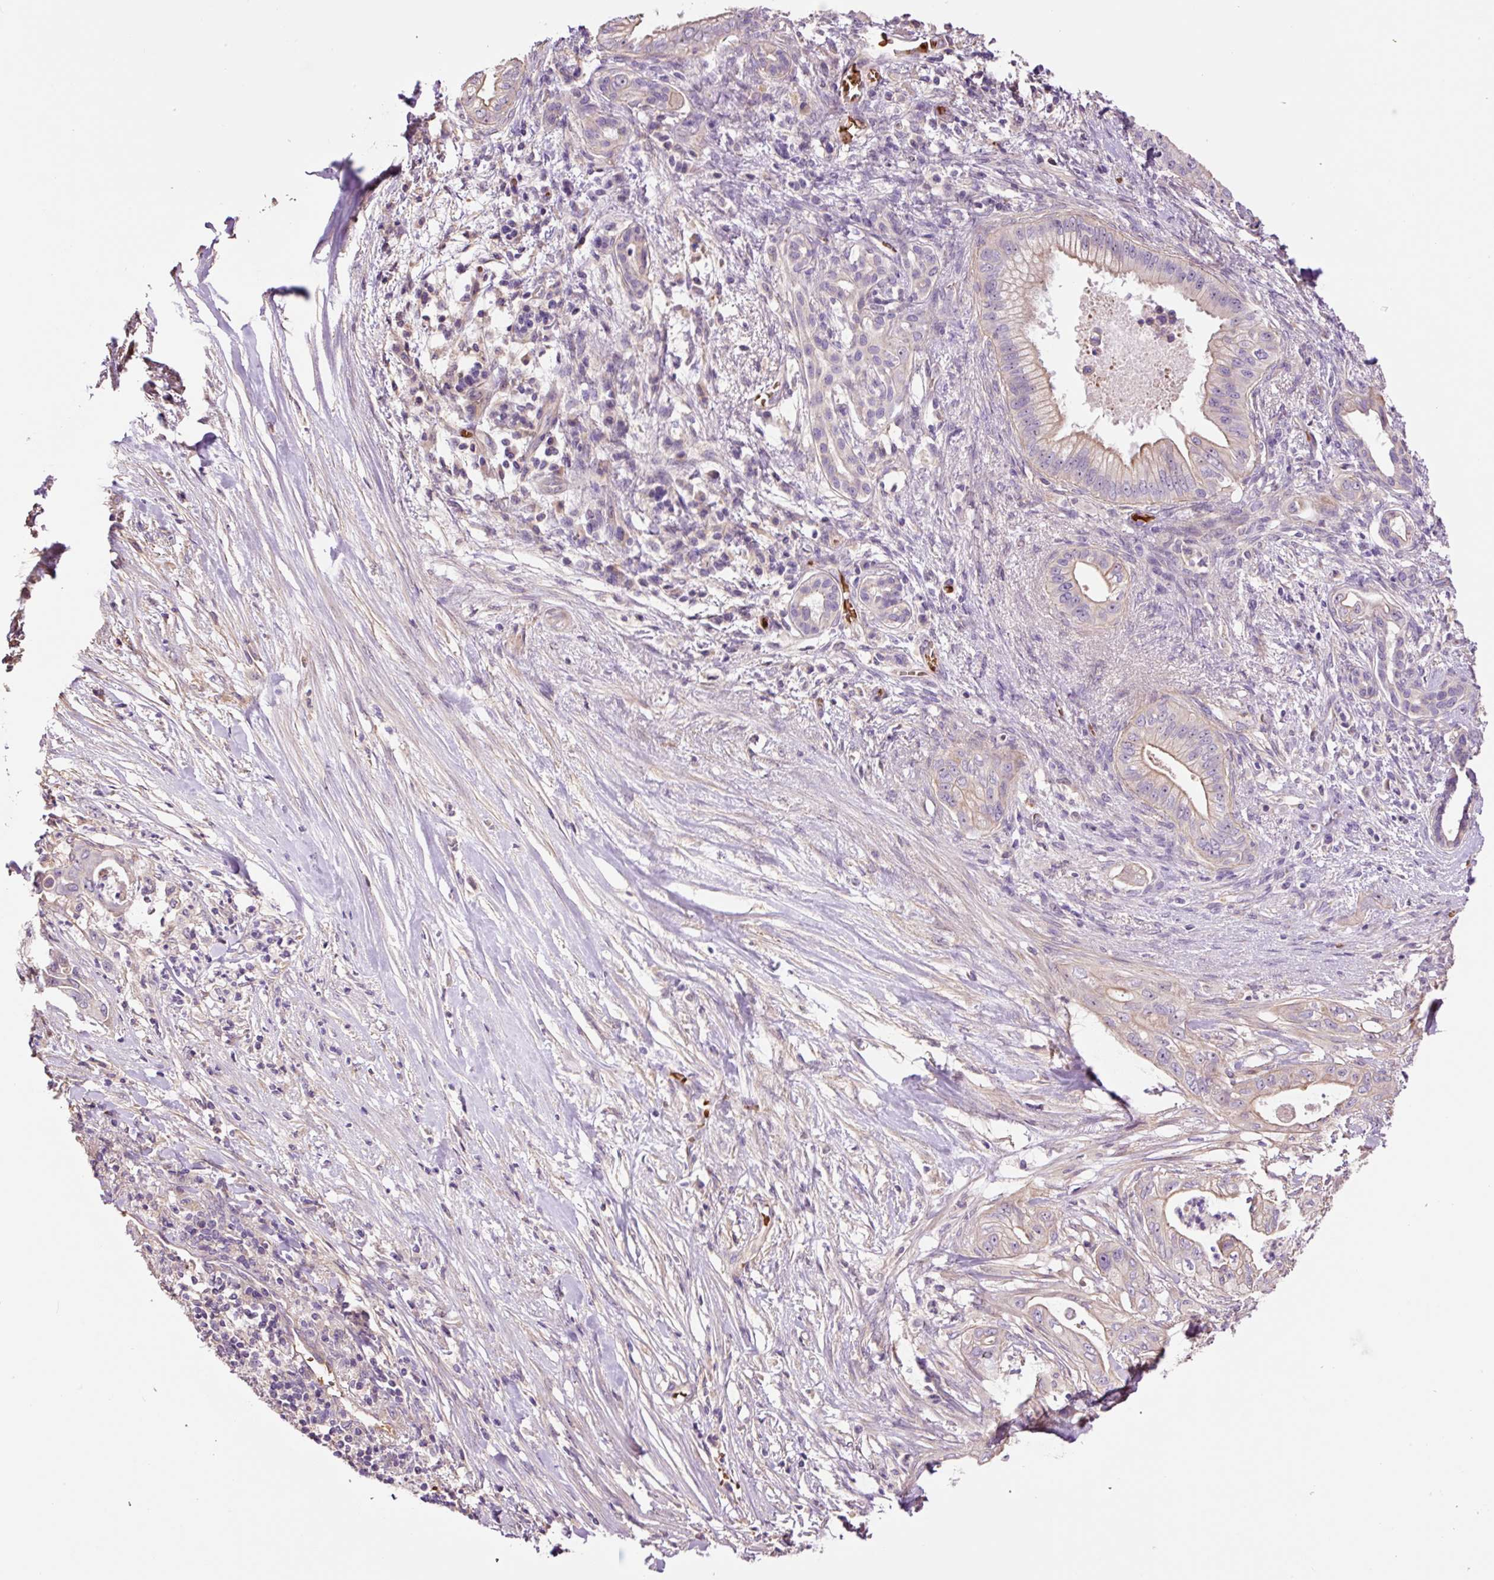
{"staining": {"intensity": "weak", "quantity": "<25%", "location": "cytoplasmic/membranous"}, "tissue": "pancreatic cancer", "cell_type": "Tumor cells", "image_type": "cancer", "snomed": [{"axis": "morphology", "description": "Adenocarcinoma, NOS"}, {"axis": "topography", "description": "Pancreas"}], "caption": "The photomicrograph displays no significant staining in tumor cells of pancreatic cancer (adenocarcinoma).", "gene": "TMEM235", "patient": {"sex": "male", "age": 58}}